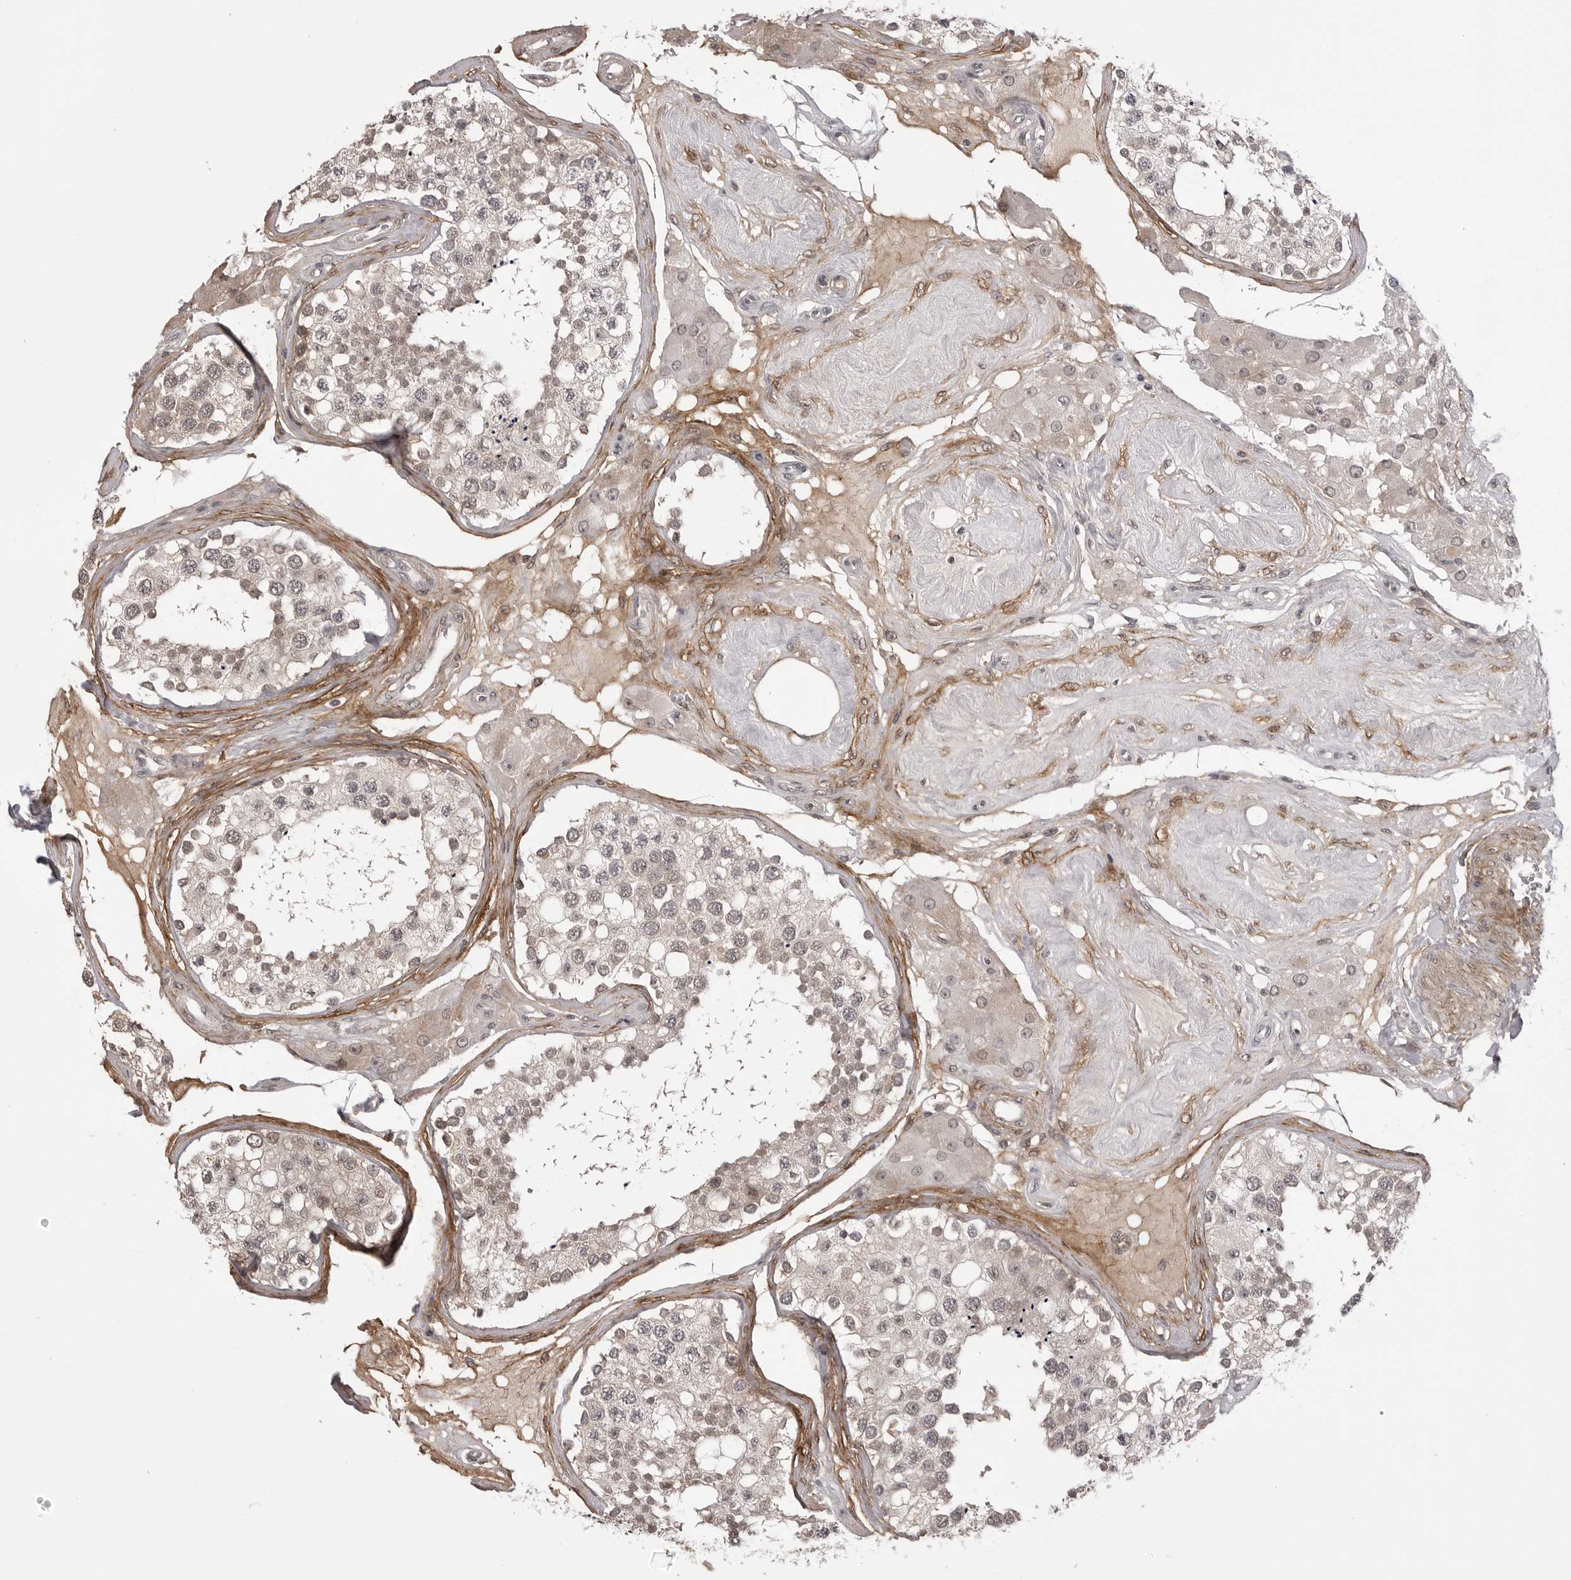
{"staining": {"intensity": "moderate", "quantity": "25%-75%", "location": "cytoplasmic/membranous,nuclear"}, "tissue": "testis", "cell_type": "Cells in seminiferous ducts", "image_type": "normal", "snomed": [{"axis": "morphology", "description": "Normal tissue, NOS"}, {"axis": "topography", "description": "Testis"}], "caption": "Cells in seminiferous ducts display medium levels of moderate cytoplasmic/membranous,nuclear staining in approximately 25%-75% of cells in unremarkable testis.", "gene": "SORBS1", "patient": {"sex": "male", "age": 68}}